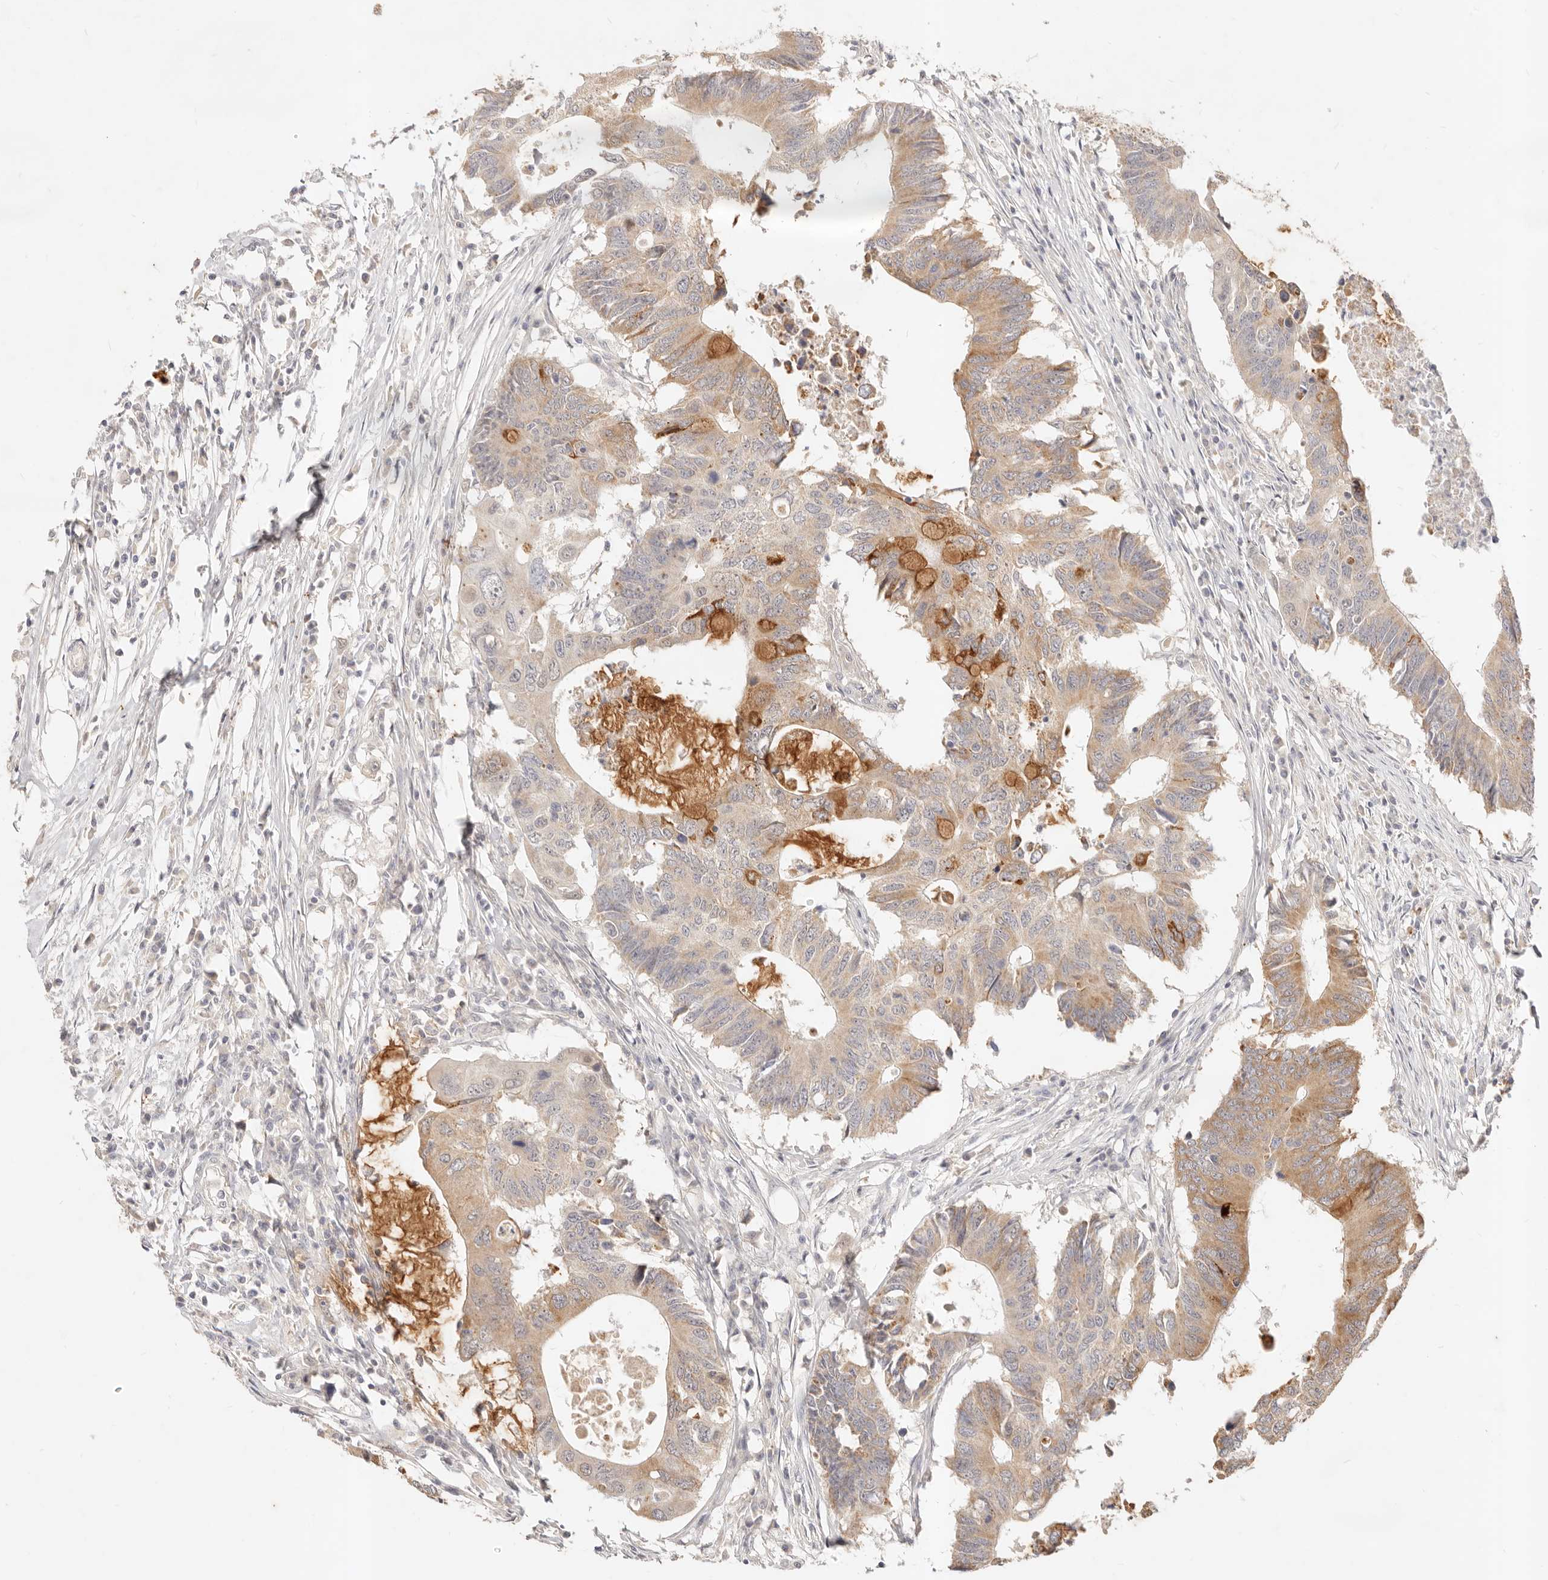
{"staining": {"intensity": "weak", "quantity": ">75%", "location": "cytoplasmic/membranous"}, "tissue": "colorectal cancer", "cell_type": "Tumor cells", "image_type": "cancer", "snomed": [{"axis": "morphology", "description": "Adenocarcinoma, NOS"}, {"axis": "topography", "description": "Colon"}], "caption": "Immunohistochemistry (IHC) of human colorectal cancer demonstrates low levels of weak cytoplasmic/membranous expression in approximately >75% of tumor cells.", "gene": "RUBCNL", "patient": {"sex": "male", "age": 71}}